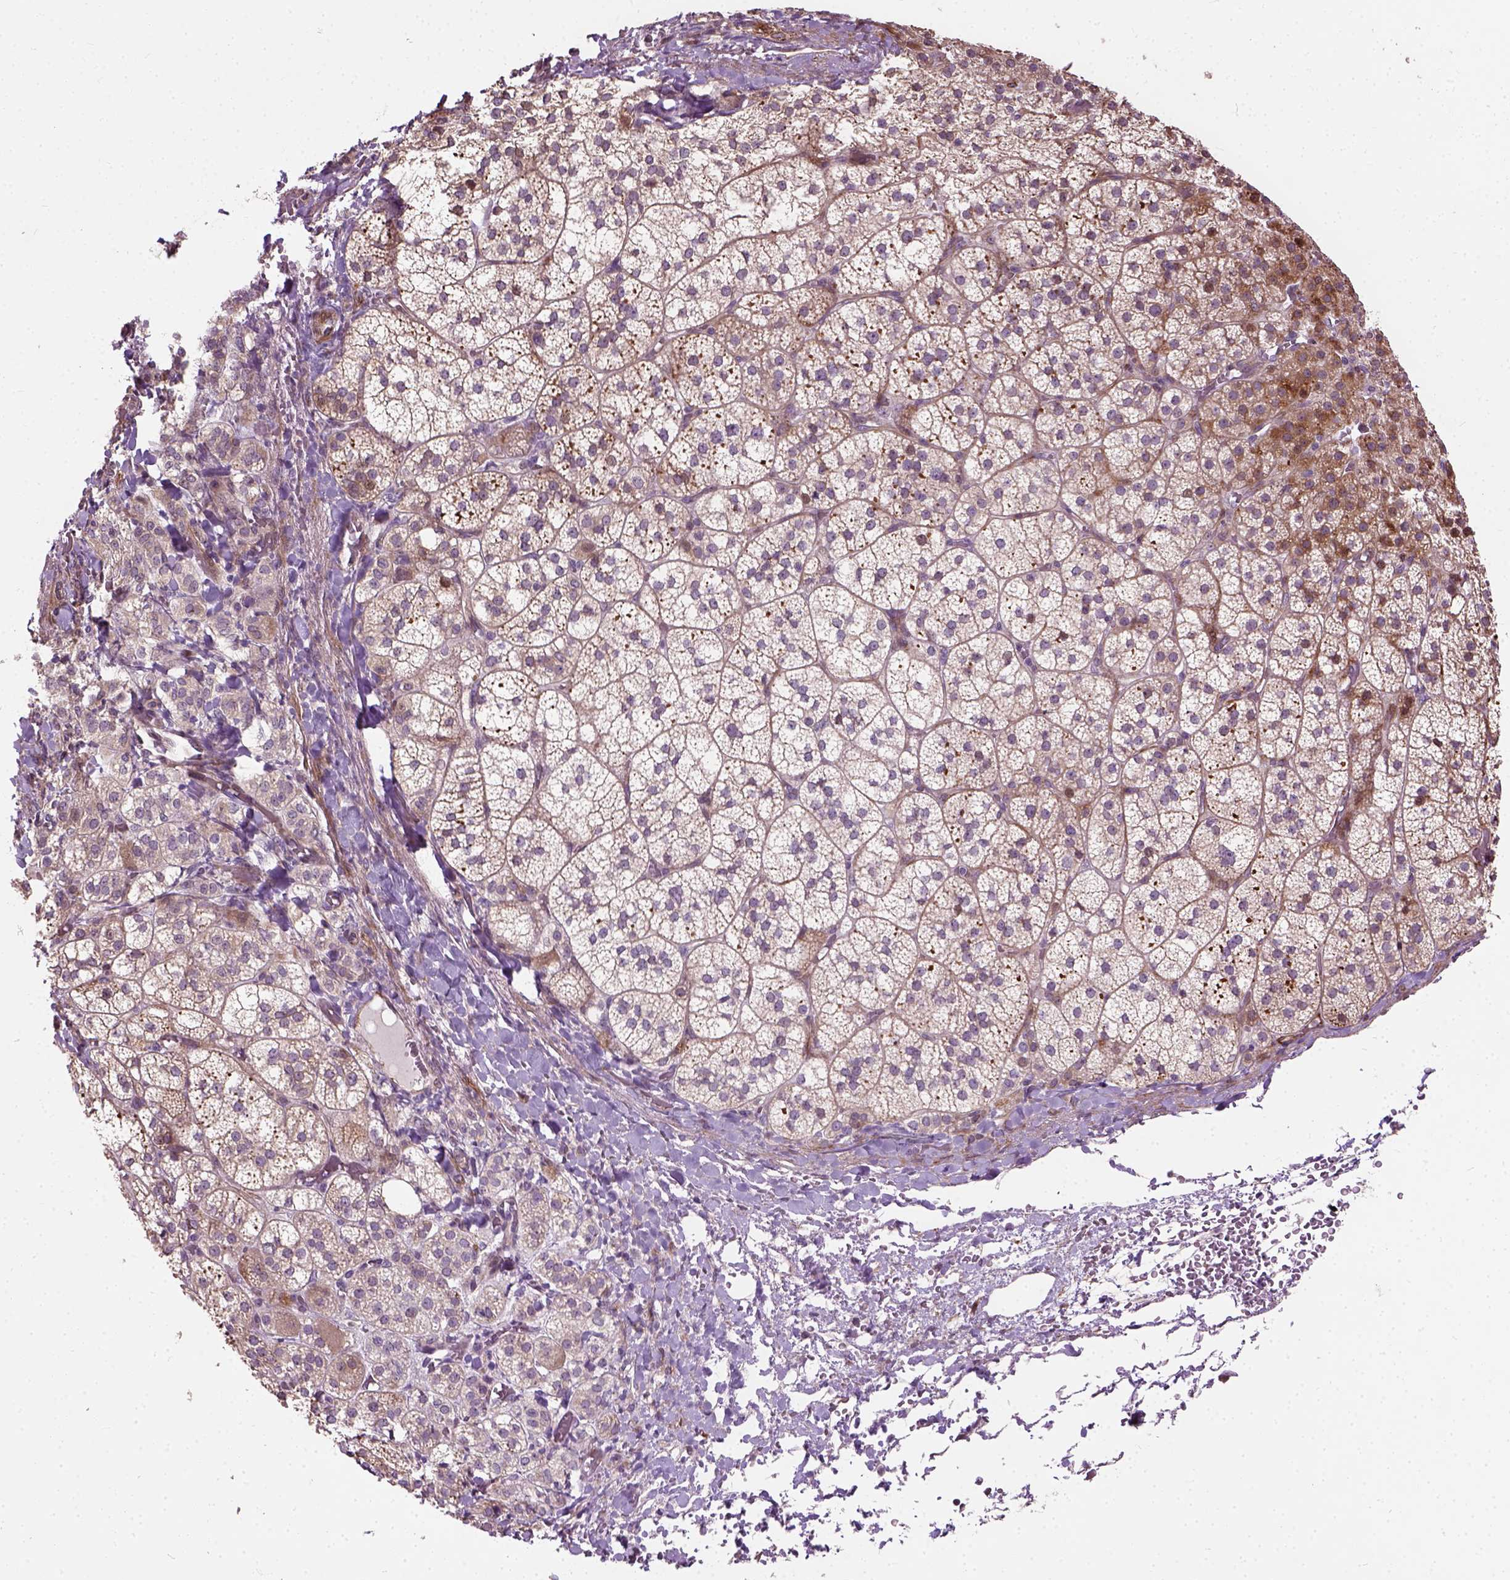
{"staining": {"intensity": "strong", "quantity": "<25%", "location": "cytoplasmic/membranous"}, "tissue": "adrenal gland", "cell_type": "Glandular cells", "image_type": "normal", "snomed": [{"axis": "morphology", "description": "Normal tissue, NOS"}, {"axis": "topography", "description": "Adrenal gland"}], "caption": "Protein expression analysis of normal human adrenal gland reveals strong cytoplasmic/membranous positivity in about <25% of glandular cells.", "gene": "PKP3", "patient": {"sex": "female", "age": 60}}